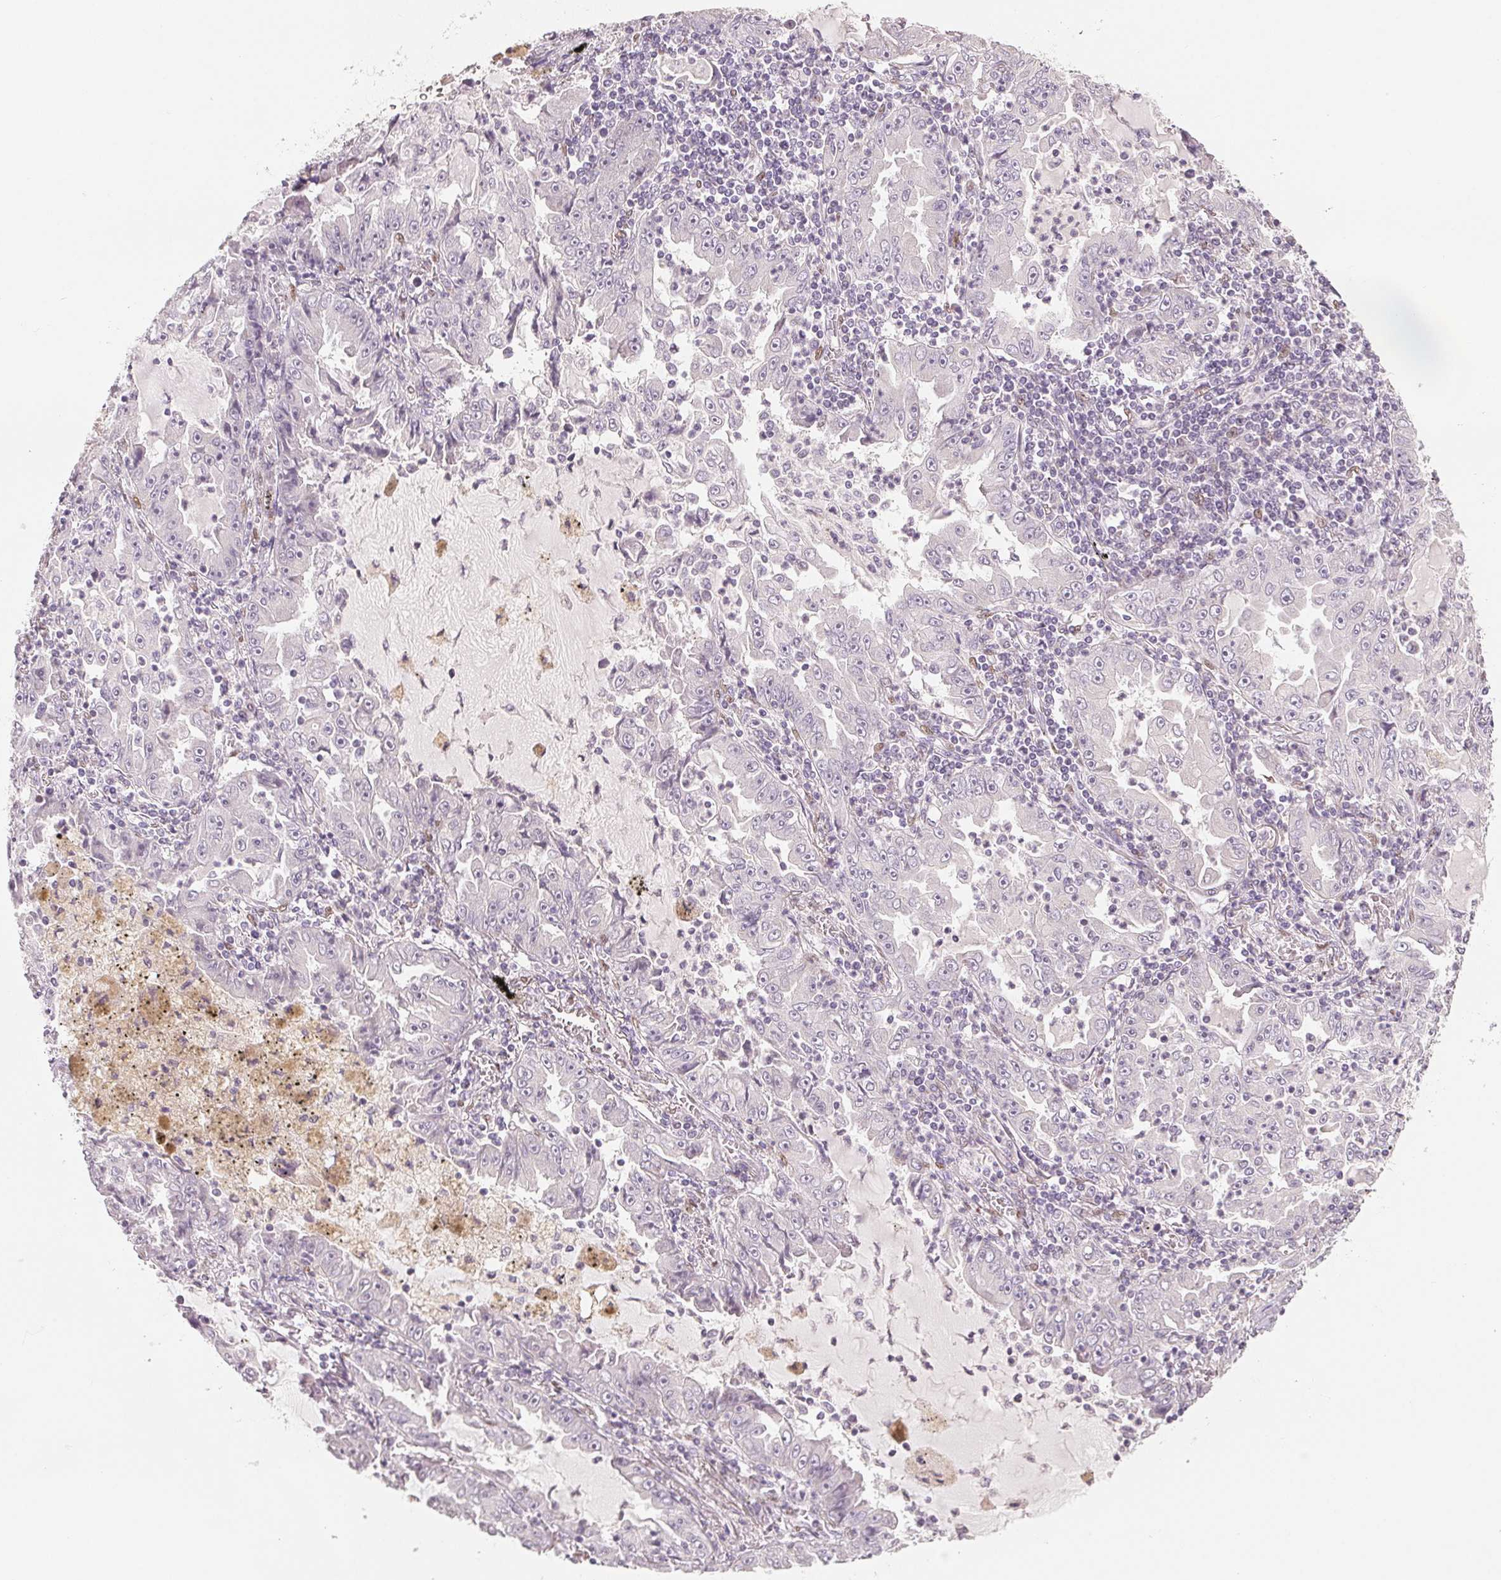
{"staining": {"intensity": "negative", "quantity": "none", "location": "none"}, "tissue": "lung cancer", "cell_type": "Tumor cells", "image_type": "cancer", "snomed": [{"axis": "morphology", "description": "Adenocarcinoma, NOS"}, {"axis": "topography", "description": "Lung"}], "caption": "The histopathology image reveals no staining of tumor cells in adenocarcinoma (lung).", "gene": "SMARCD3", "patient": {"sex": "female", "age": 52}}